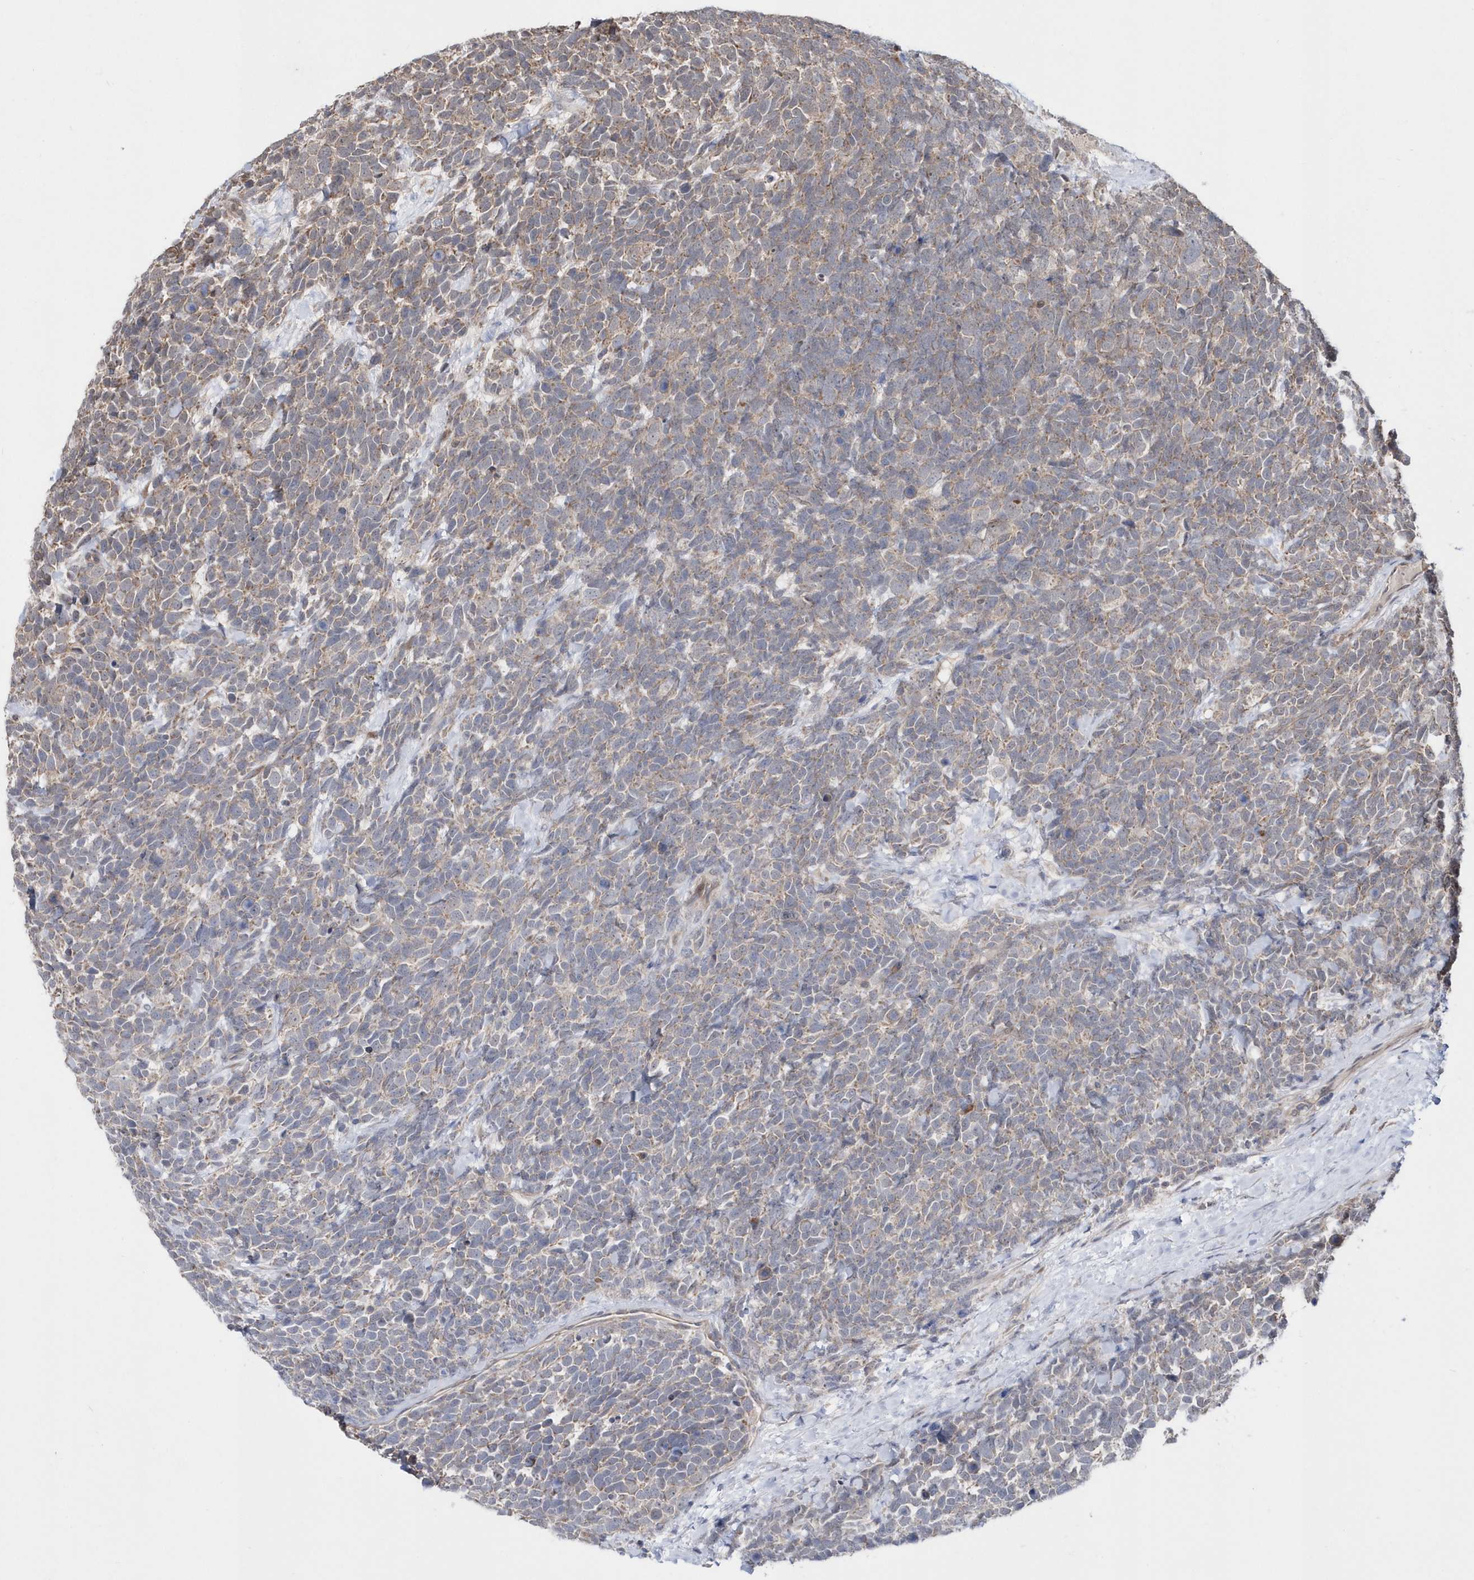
{"staining": {"intensity": "weak", "quantity": "<25%", "location": "cytoplasmic/membranous"}, "tissue": "urothelial cancer", "cell_type": "Tumor cells", "image_type": "cancer", "snomed": [{"axis": "morphology", "description": "Urothelial carcinoma, High grade"}, {"axis": "topography", "description": "Urinary bladder"}], "caption": "The immunohistochemistry photomicrograph has no significant expression in tumor cells of high-grade urothelial carcinoma tissue. Brightfield microscopy of IHC stained with DAB (3,3'-diaminobenzidine) (brown) and hematoxylin (blue), captured at high magnification.", "gene": "DALRD3", "patient": {"sex": "female", "age": 82}}